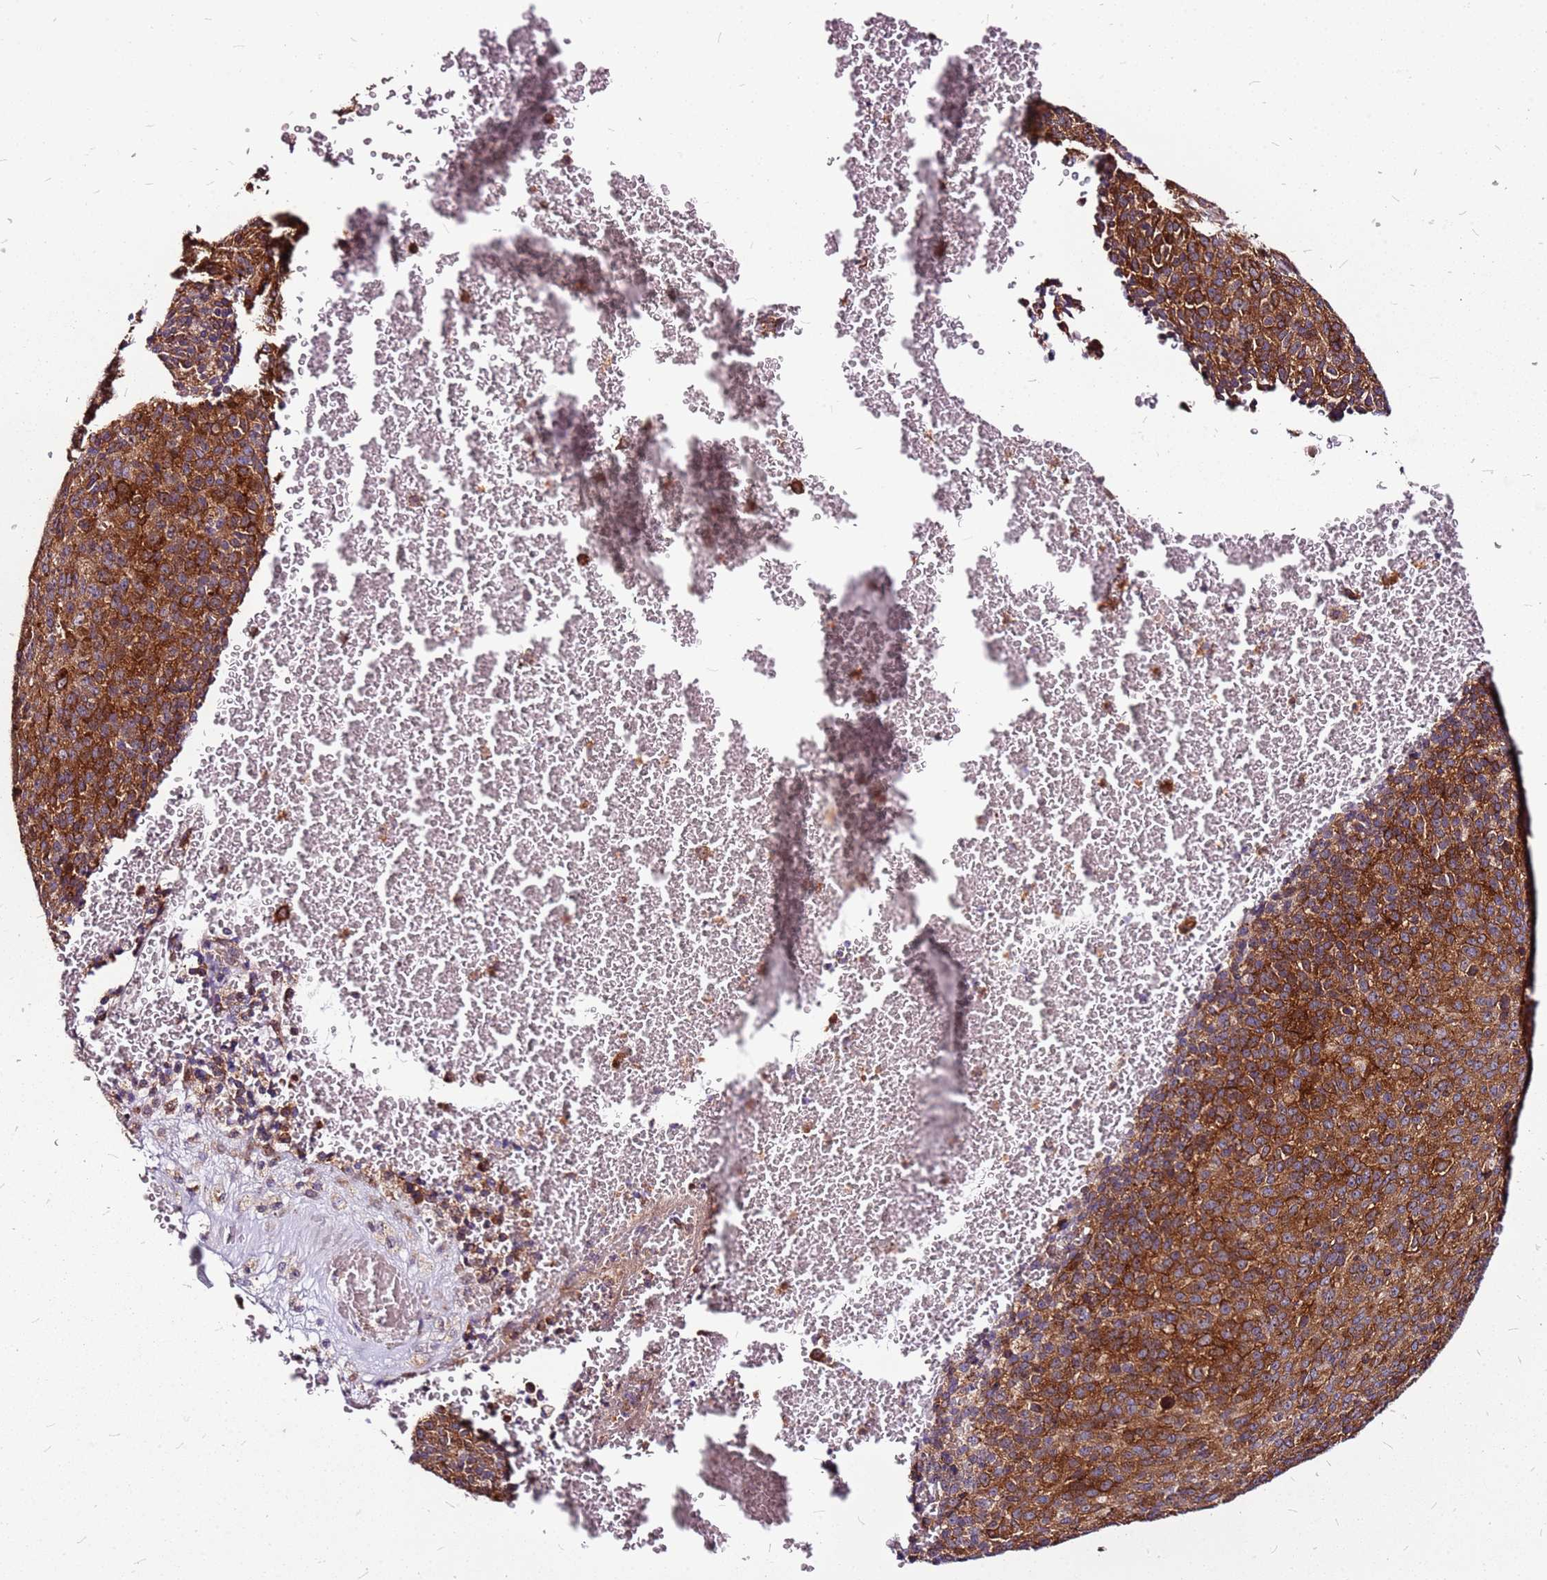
{"staining": {"intensity": "strong", "quantity": ">75%", "location": "cytoplasmic/membranous"}, "tissue": "melanoma", "cell_type": "Tumor cells", "image_type": "cancer", "snomed": [{"axis": "morphology", "description": "Malignant melanoma, Metastatic site"}, {"axis": "topography", "description": "Brain"}], "caption": "Protein analysis of melanoma tissue displays strong cytoplasmic/membranous expression in about >75% of tumor cells.", "gene": "TOPAZ1", "patient": {"sex": "female", "age": 56}}